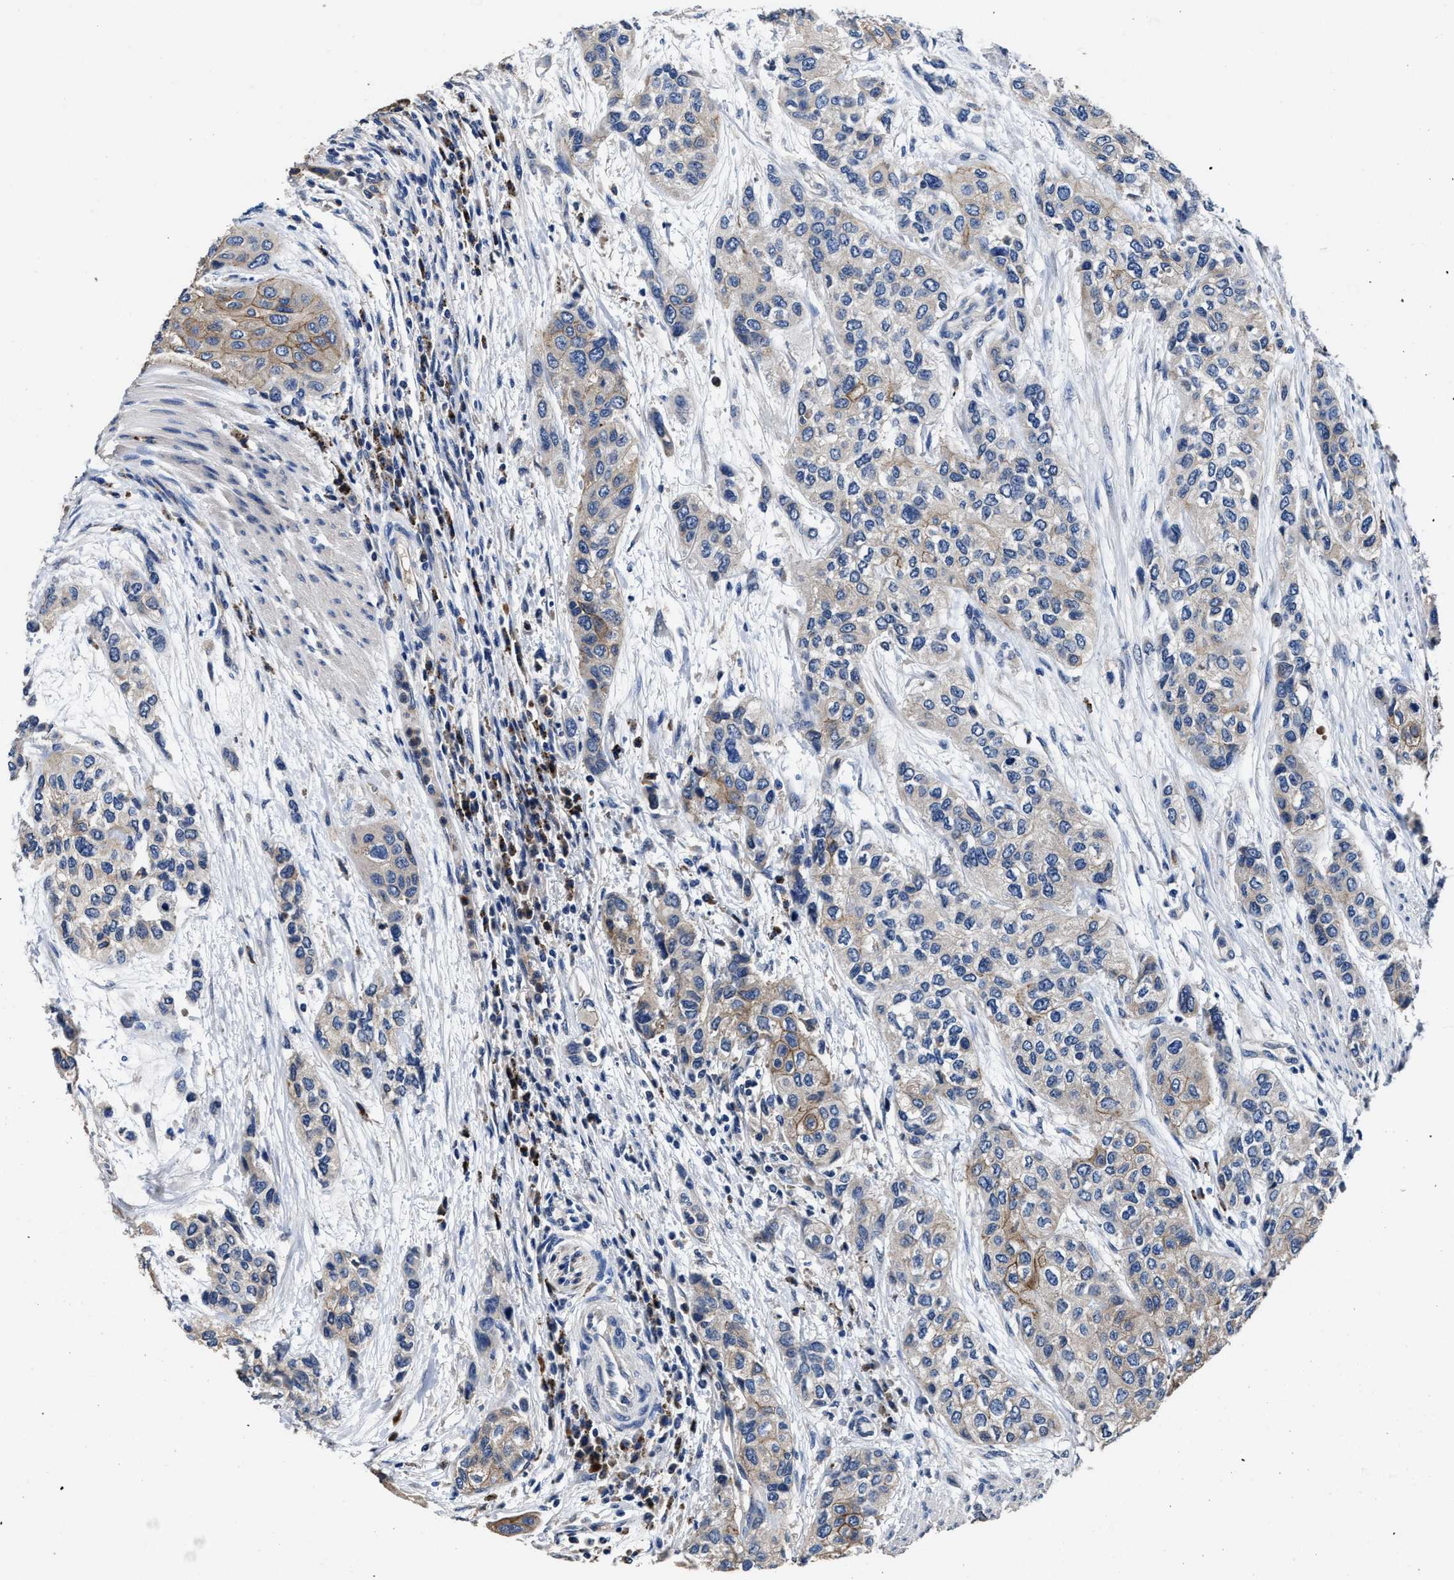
{"staining": {"intensity": "moderate", "quantity": "<25%", "location": "cytoplasmic/membranous"}, "tissue": "urothelial cancer", "cell_type": "Tumor cells", "image_type": "cancer", "snomed": [{"axis": "morphology", "description": "Urothelial carcinoma, High grade"}, {"axis": "topography", "description": "Urinary bladder"}], "caption": "Moderate cytoplasmic/membranous staining for a protein is seen in approximately <25% of tumor cells of urothelial carcinoma (high-grade) using immunohistochemistry.", "gene": "UBR4", "patient": {"sex": "female", "age": 56}}